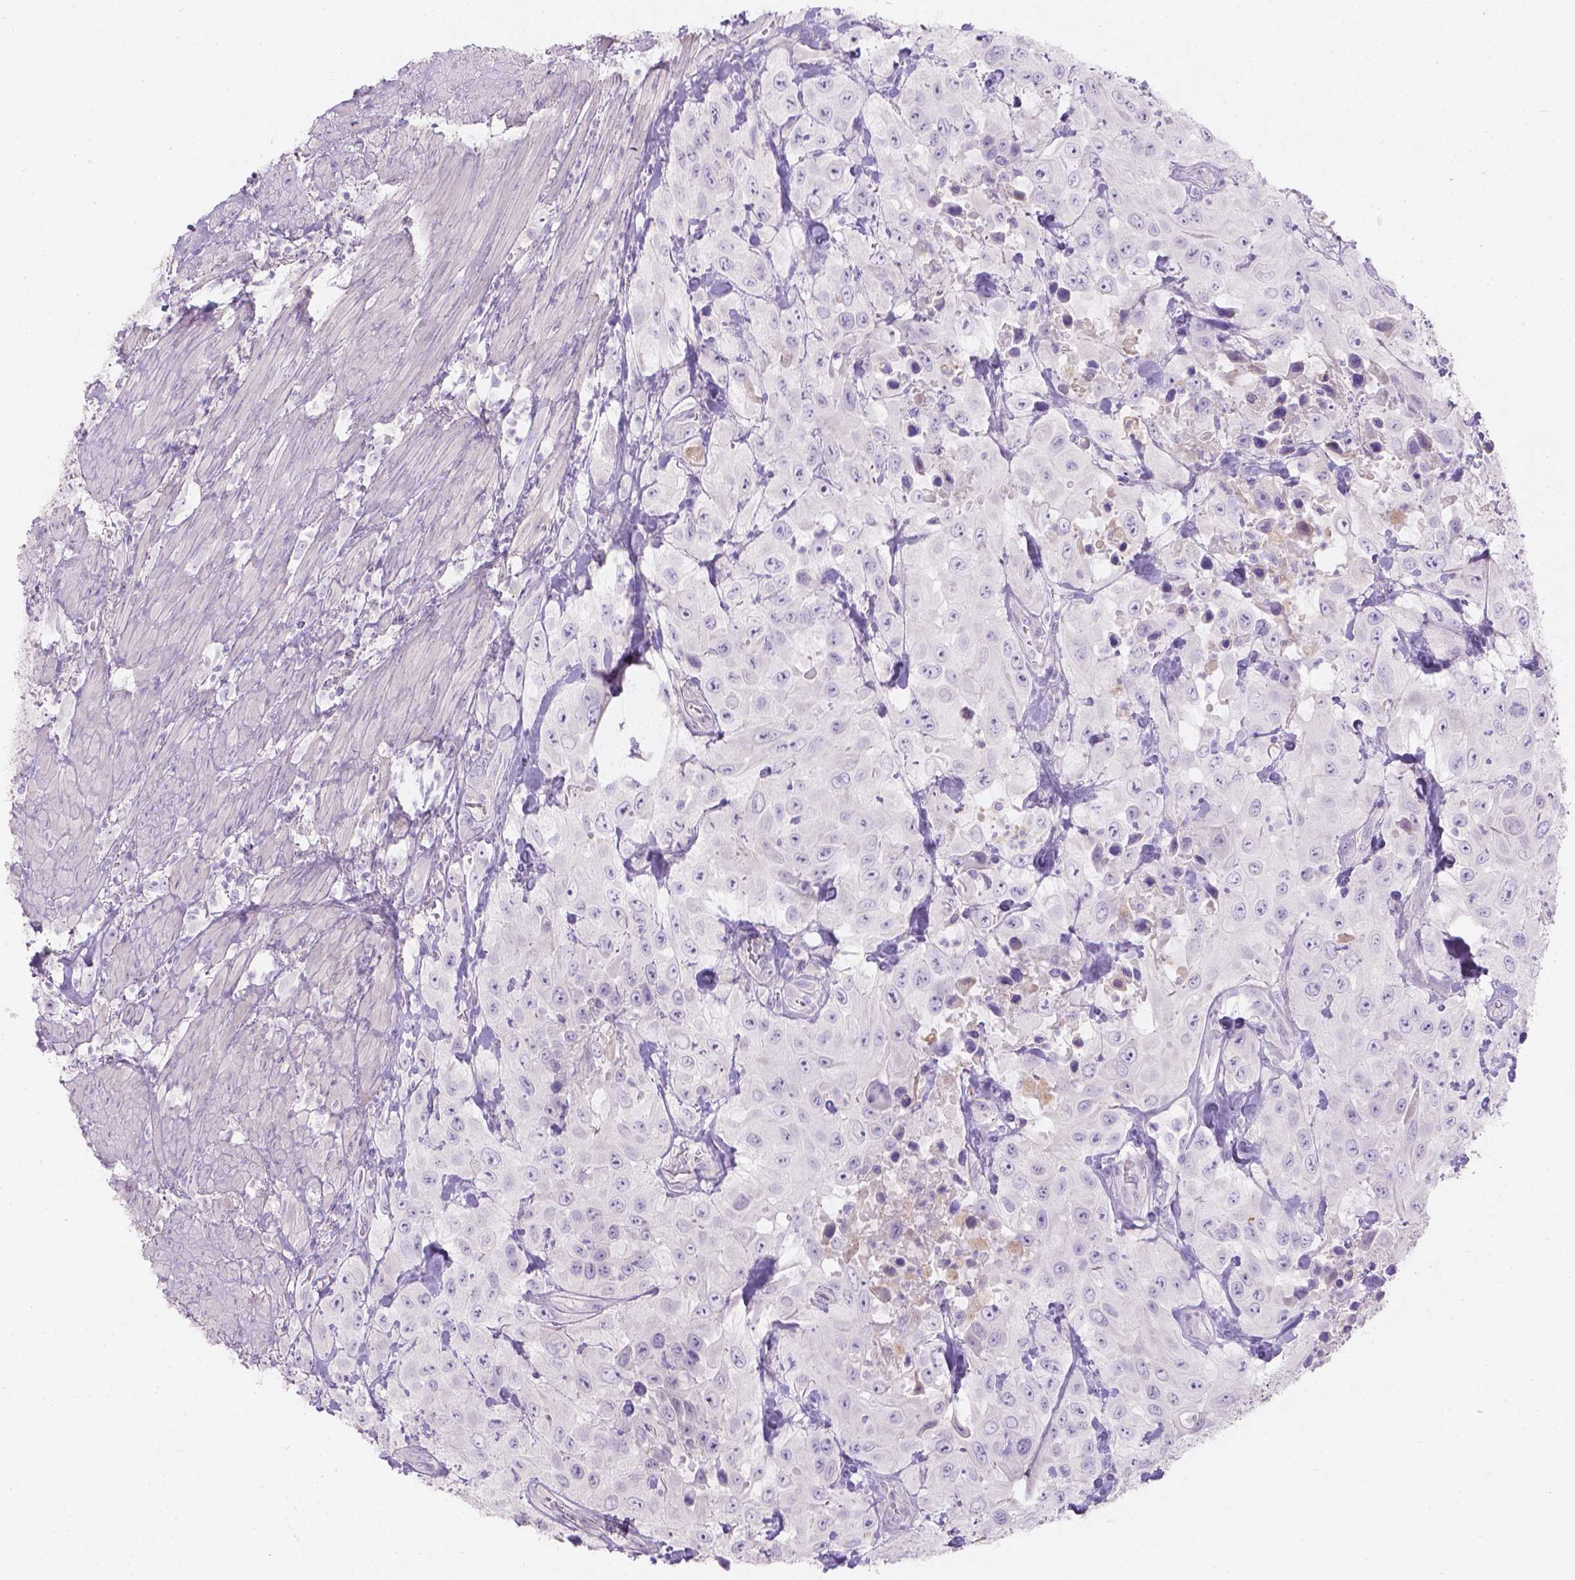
{"staining": {"intensity": "negative", "quantity": "none", "location": "none"}, "tissue": "urothelial cancer", "cell_type": "Tumor cells", "image_type": "cancer", "snomed": [{"axis": "morphology", "description": "Urothelial carcinoma, High grade"}, {"axis": "topography", "description": "Urinary bladder"}], "caption": "High power microscopy micrograph of an IHC image of urothelial cancer, revealing no significant staining in tumor cells.", "gene": "GAL3ST2", "patient": {"sex": "male", "age": 79}}